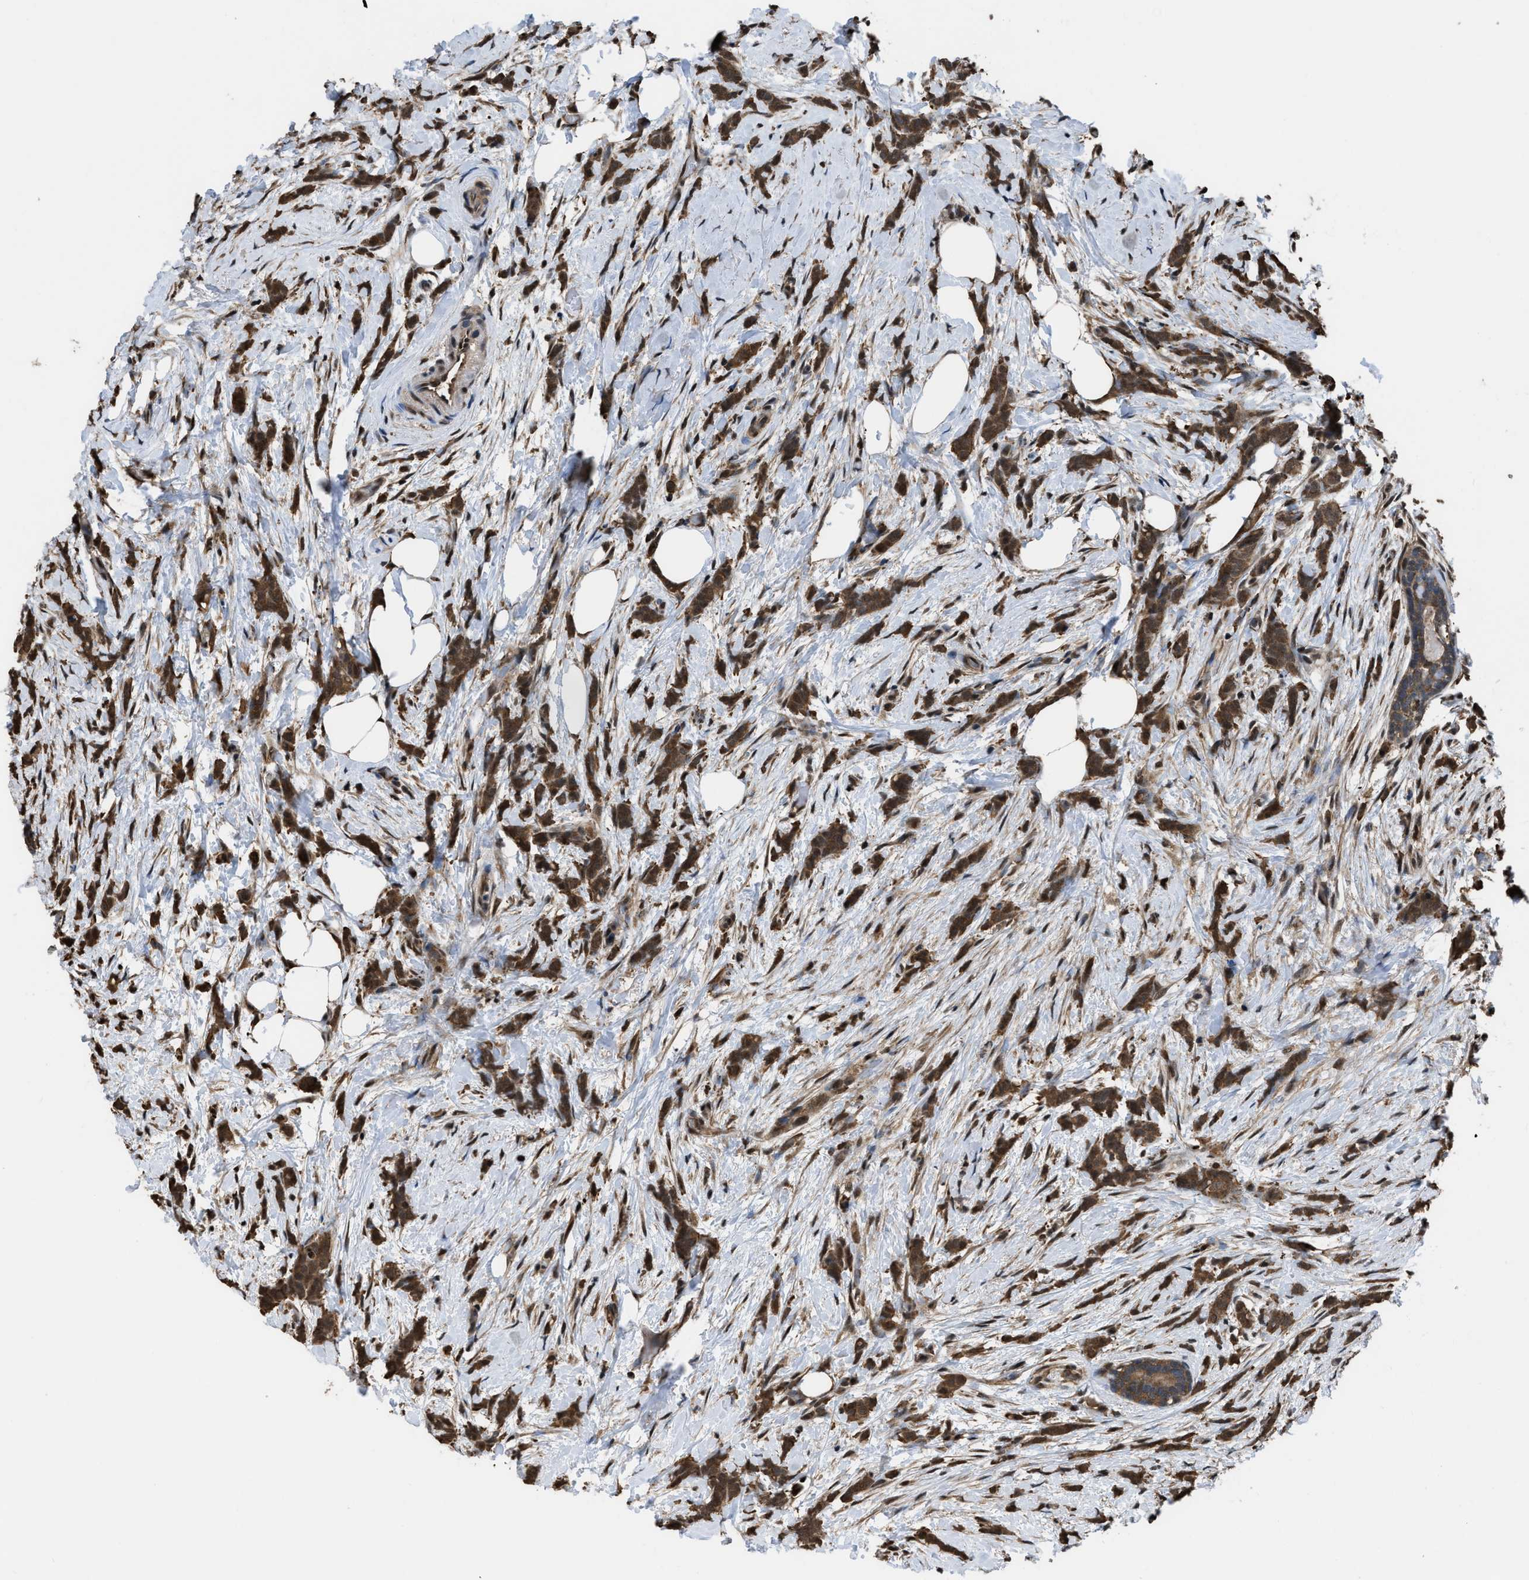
{"staining": {"intensity": "moderate", "quantity": ">75%", "location": "cytoplasmic/membranous"}, "tissue": "breast cancer", "cell_type": "Tumor cells", "image_type": "cancer", "snomed": [{"axis": "morphology", "description": "Lobular carcinoma, in situ"}, {"axis": "morphology", "description": "Lobular carcinoma"}, {"axis": "topography", "description": "Breast"}], "caption": "About >75% of tumor cells in lobular carcinoma in situ (breast) display moderate cytoplasmic/membranous protein positivity as visualized by brown immunohistochemical staining.", "gene": "FNTA", "patient": {"sex": "female", "age": 41}}